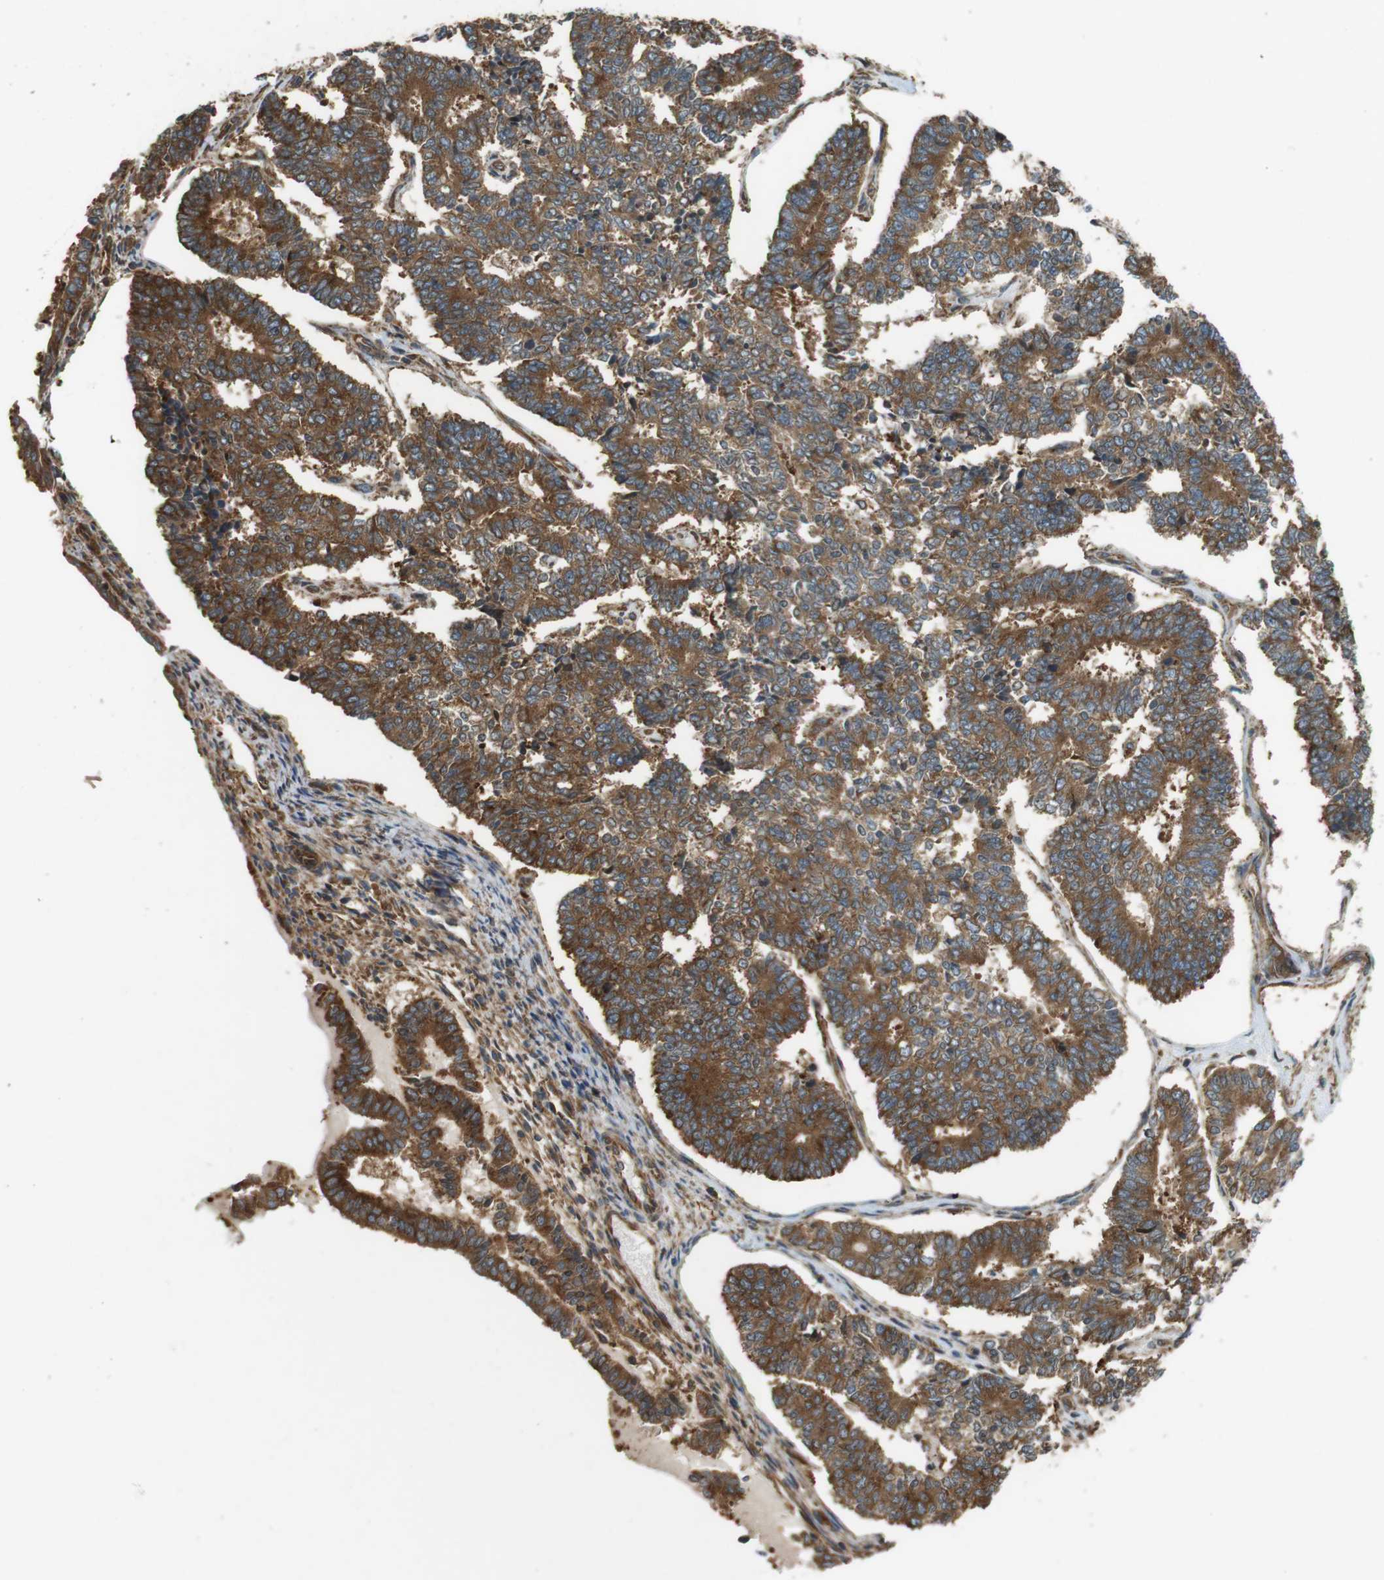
{"staining": {"intensity": "moderate", "quantity": ">75%", "location": "cytoplasmic/membranous"}, "tissue": "endometrial cancer", "cell_type": "Tumor cells", "image_type": "cancer", "snomed": [{"axis": "morphology", "description": "Adenocarcinoma, NOS"}, {"axis": "topography", "description": "Endometrium"}], "caption": "Endometrial adenocarcinoma was stained to show a protein in brown. There is medium levels of moderate cytoplasmic/membranous staining in approximately >75% of tumor cells.", "gene": "PA2G4", "patient": {"sex": "female", "age": 70}}